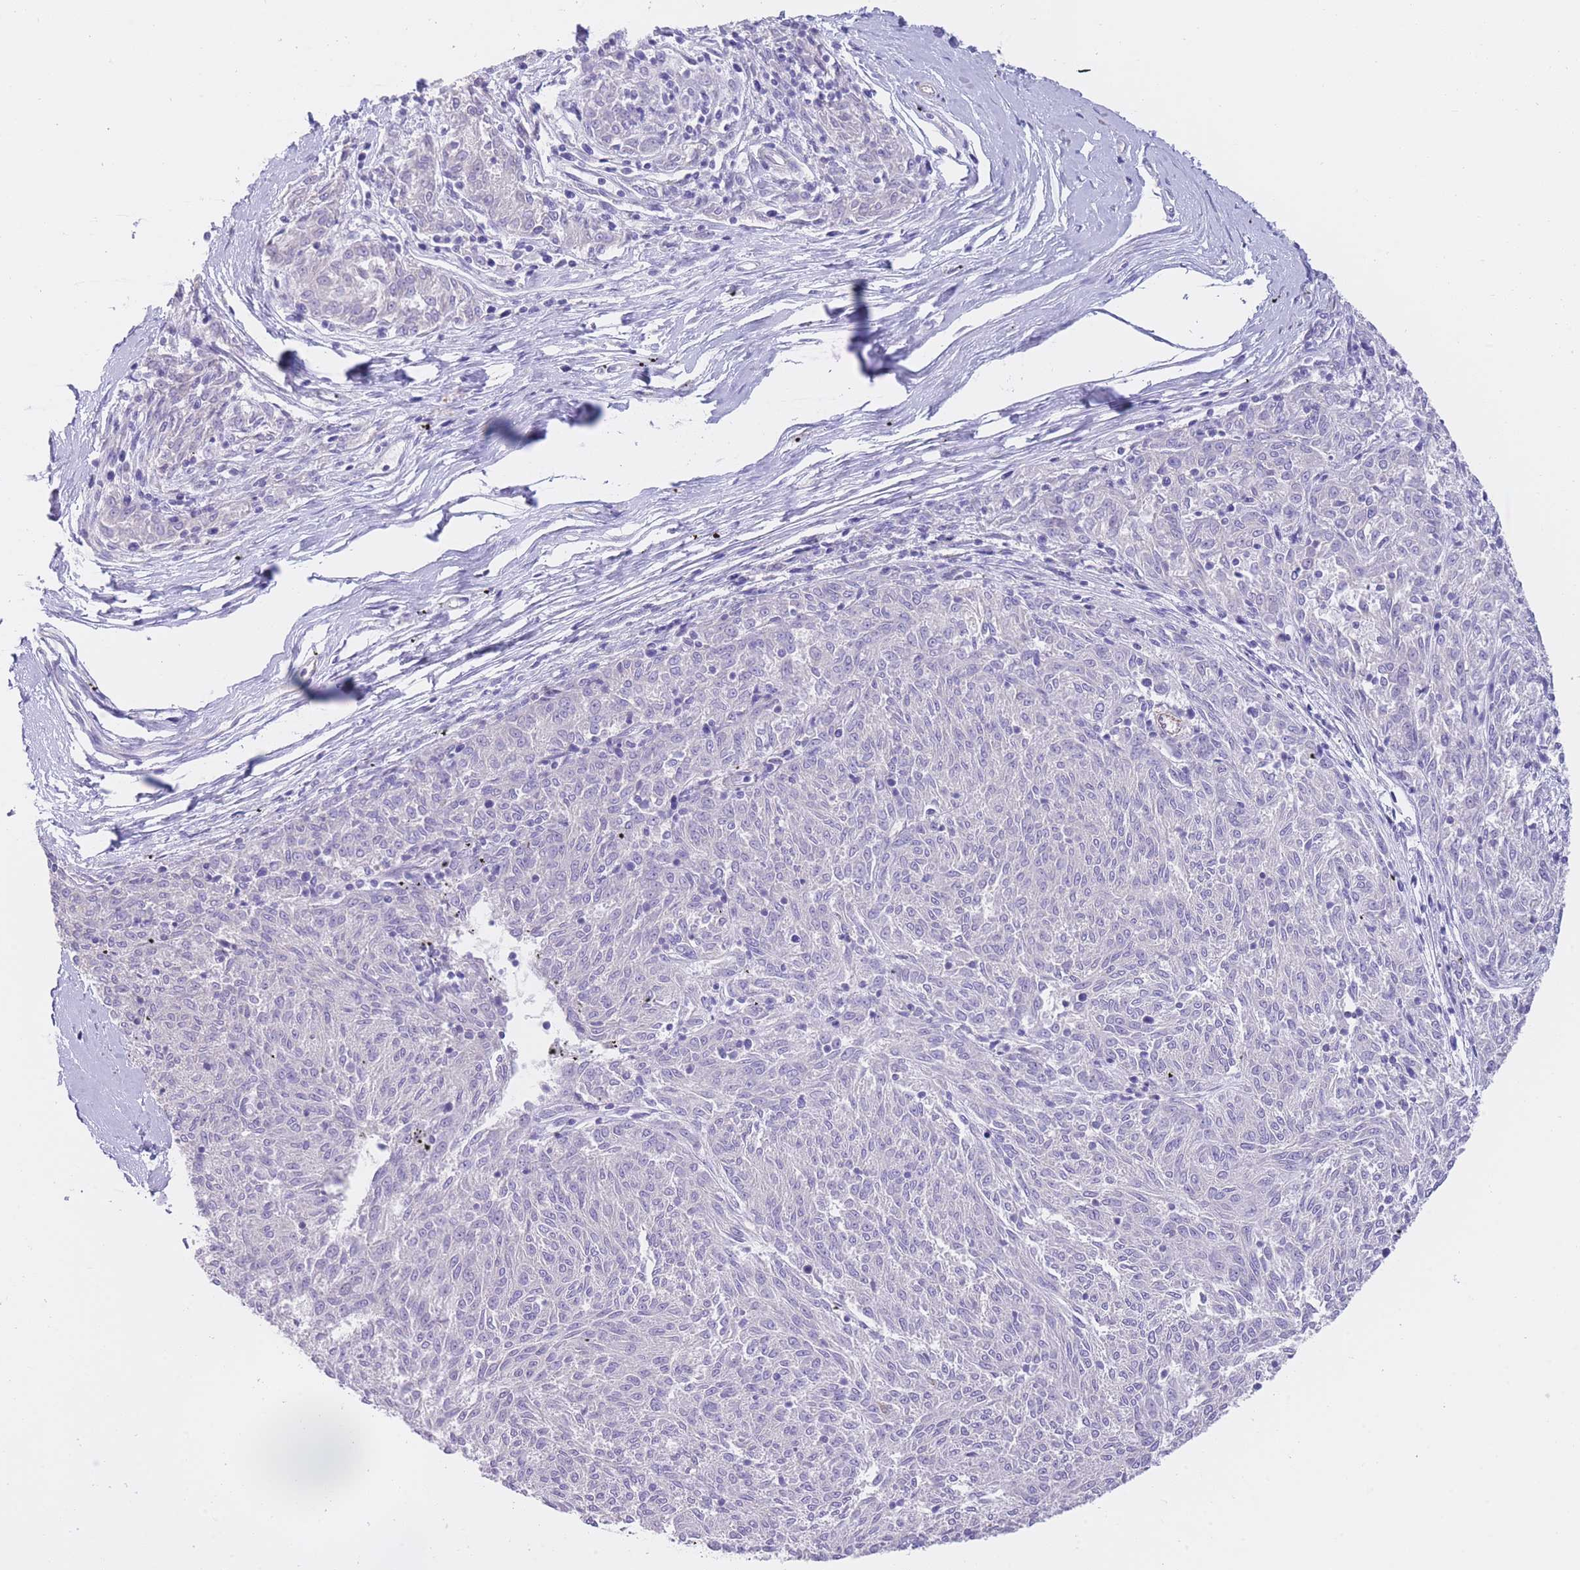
{"staining": {"intensity": "negative", "quantity": "none", "location": "none"}, "tissue": "melanoma", "cell_type": "Tumor cells", "image_type": "cancer", "snomed": [{"axis": "morphology", "description": "Malignant melanoma, NOS"}, {"axis": "topography", "description": "Skin"}], "caption": "Immunohistochemistry (IHC) histopathology image of neoplastic tissue: malignant melanoma stained with DAB exhibits no significant protein expression in tumor cells.", "gene": "LDB3", "patient": {"sex": "female", "age": 72}}